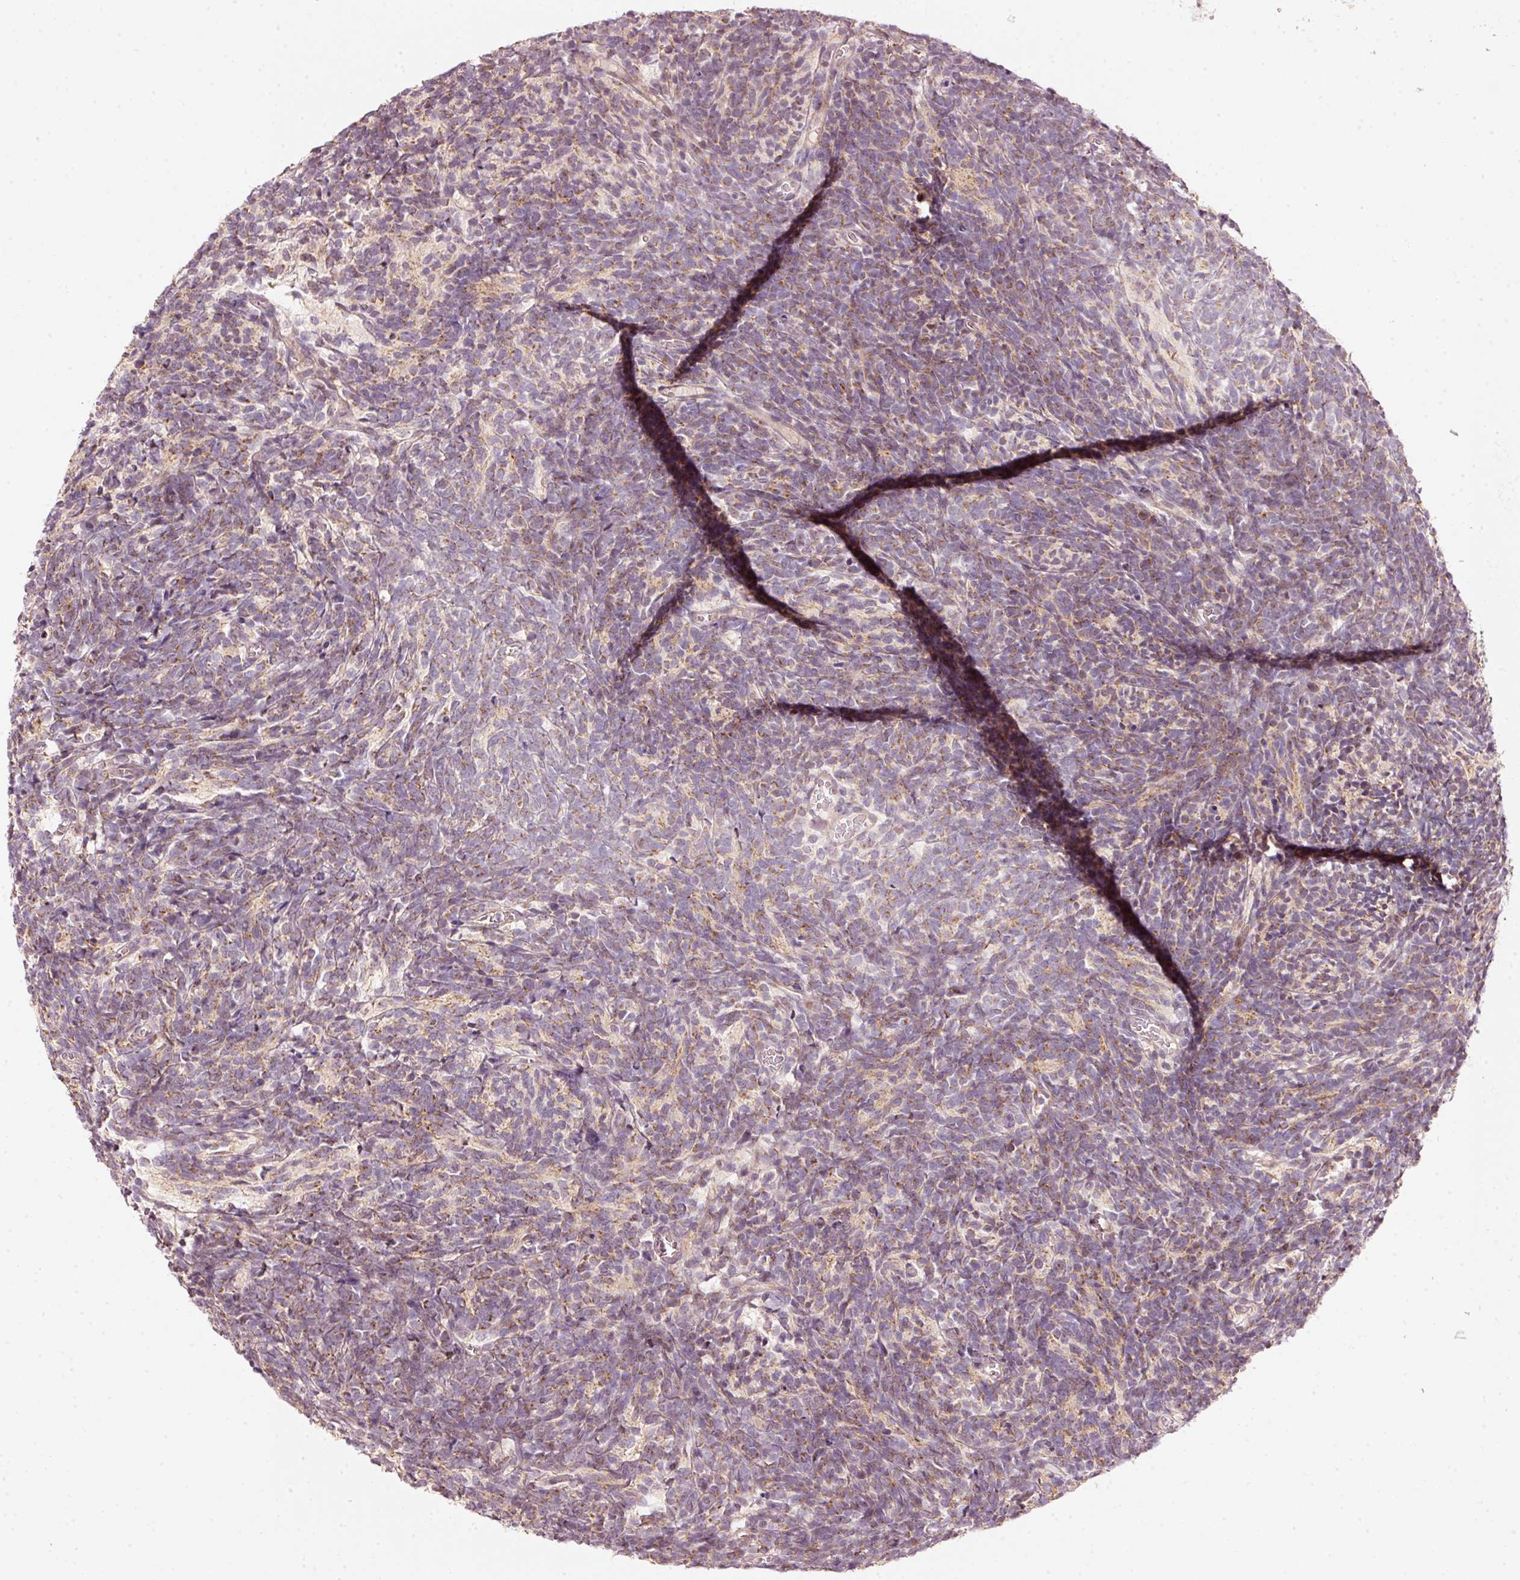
{"staining": {"intensity": "weak", "quantity": "25%-75%", "location": "cytoplasmic/membranous"}, "tissue": "glioma", "cell_type": "Tumor cells", "image_type": "cancer", "snomed": [{"axis": "morphology", "description": "Glioma, malignant, Low grade"}, {"axis": "topography", "description": "Brain"}], "caption": "Immunohistochemistry staining of glioma, which exhibits low levels of weak cytoplasmic/membranous expression in about 25%-75% of tumor cells indicating weak cytoplasmic/membranous protein positivity. The staining was performed using DAB (3,3'-diaminobenzidine) (brown) for protein detection and nuclei were counterstained in hematoxylin (blue).", "gene": "ARHGAP22", "patient": {"sex": "female", "age": 1}}